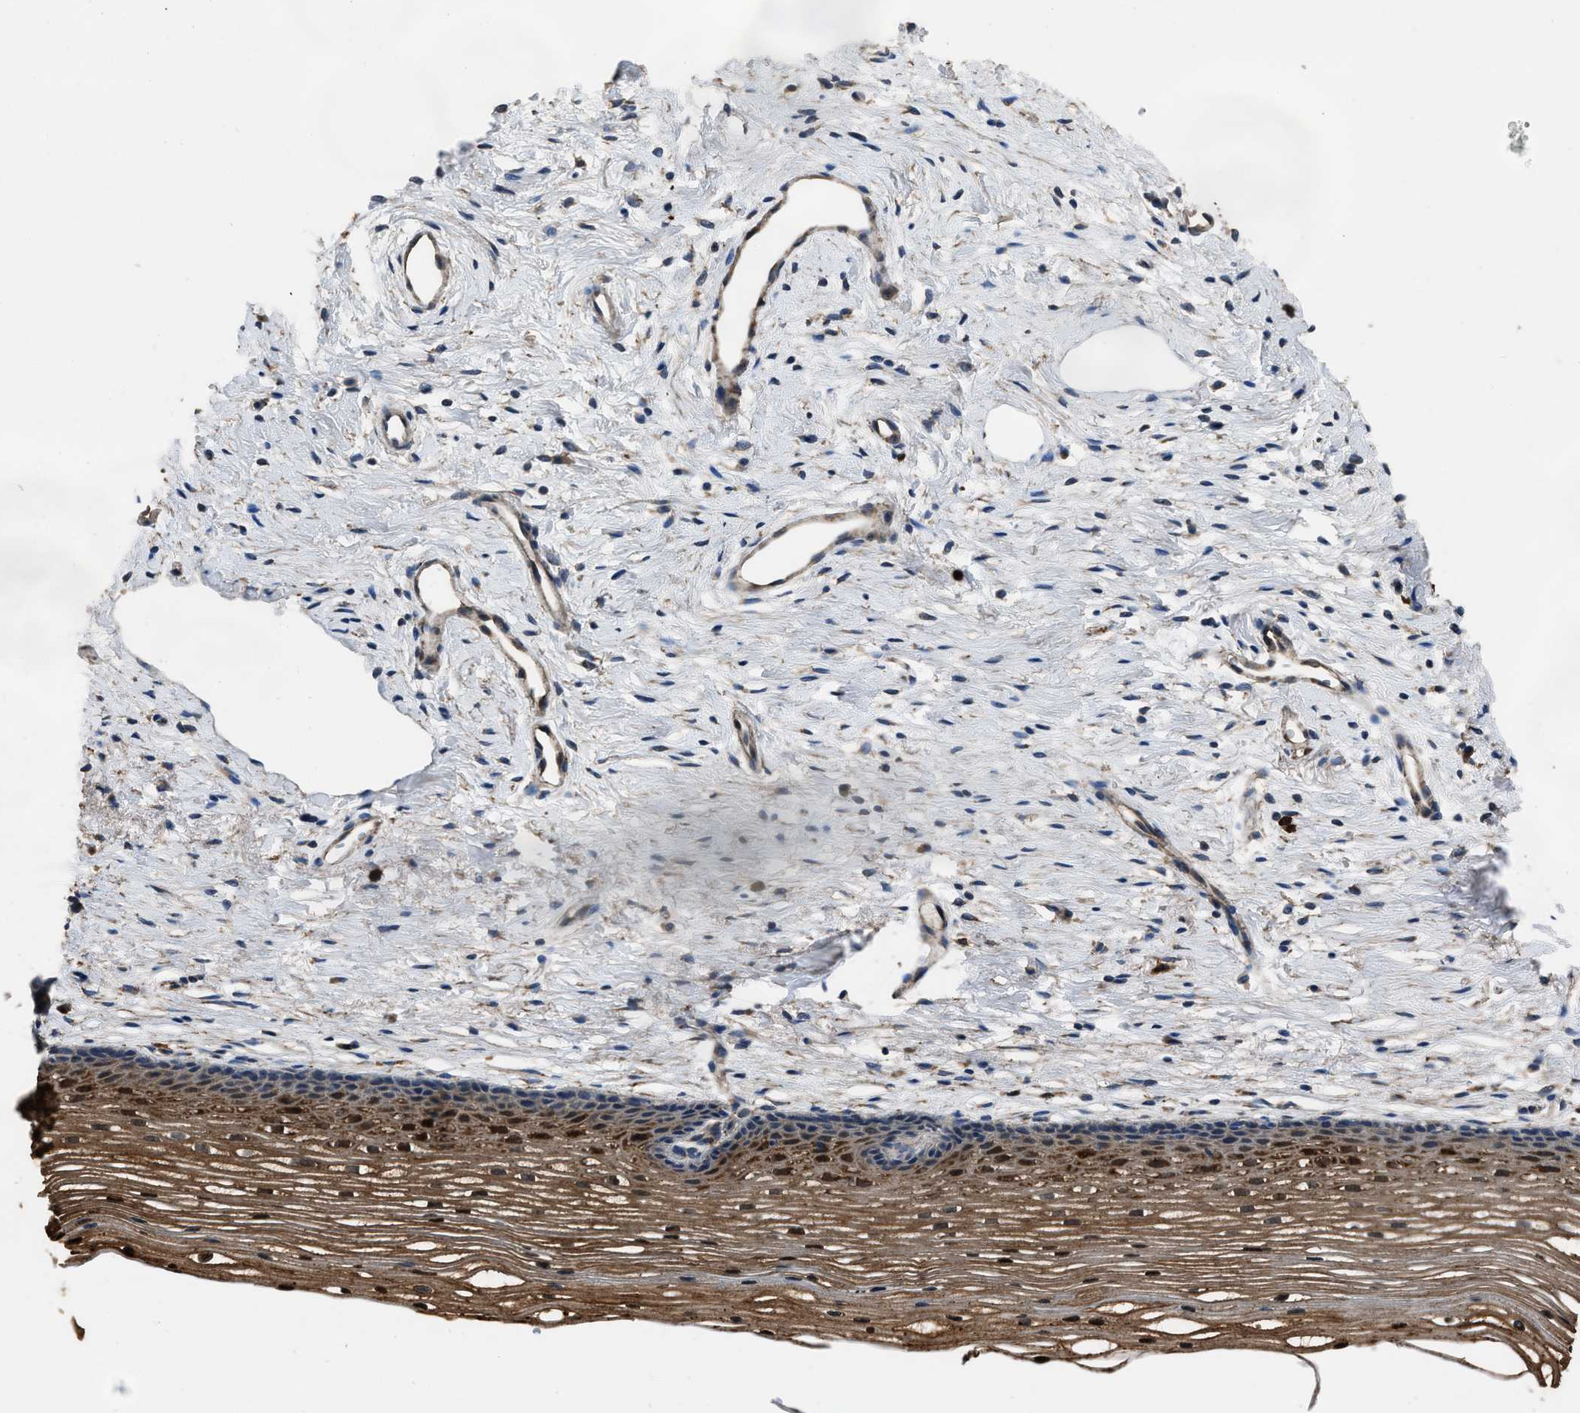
{"staining": {"intensity": "moderate", "quantity": ">75%", "location": "cytoplasmic/membranous"}, "tissue": "cervix", "cell_type": "Glandular cells", "image_type": "normal", "snomed": [{"axis": "morphology", "description": "Normal tissue, NOS"}, {"axis": "topography", "description": "Cervix"}], "caption": "This photomicrograph shows immunohistochemistry (IHC) staining of unremarkable human cervix, with medium moderate cytoplasmic/membranous staining in approximately >75% of glandular cells.", "gene": "ANGPT1", "patient": {"sex": "female", "age": 77}}